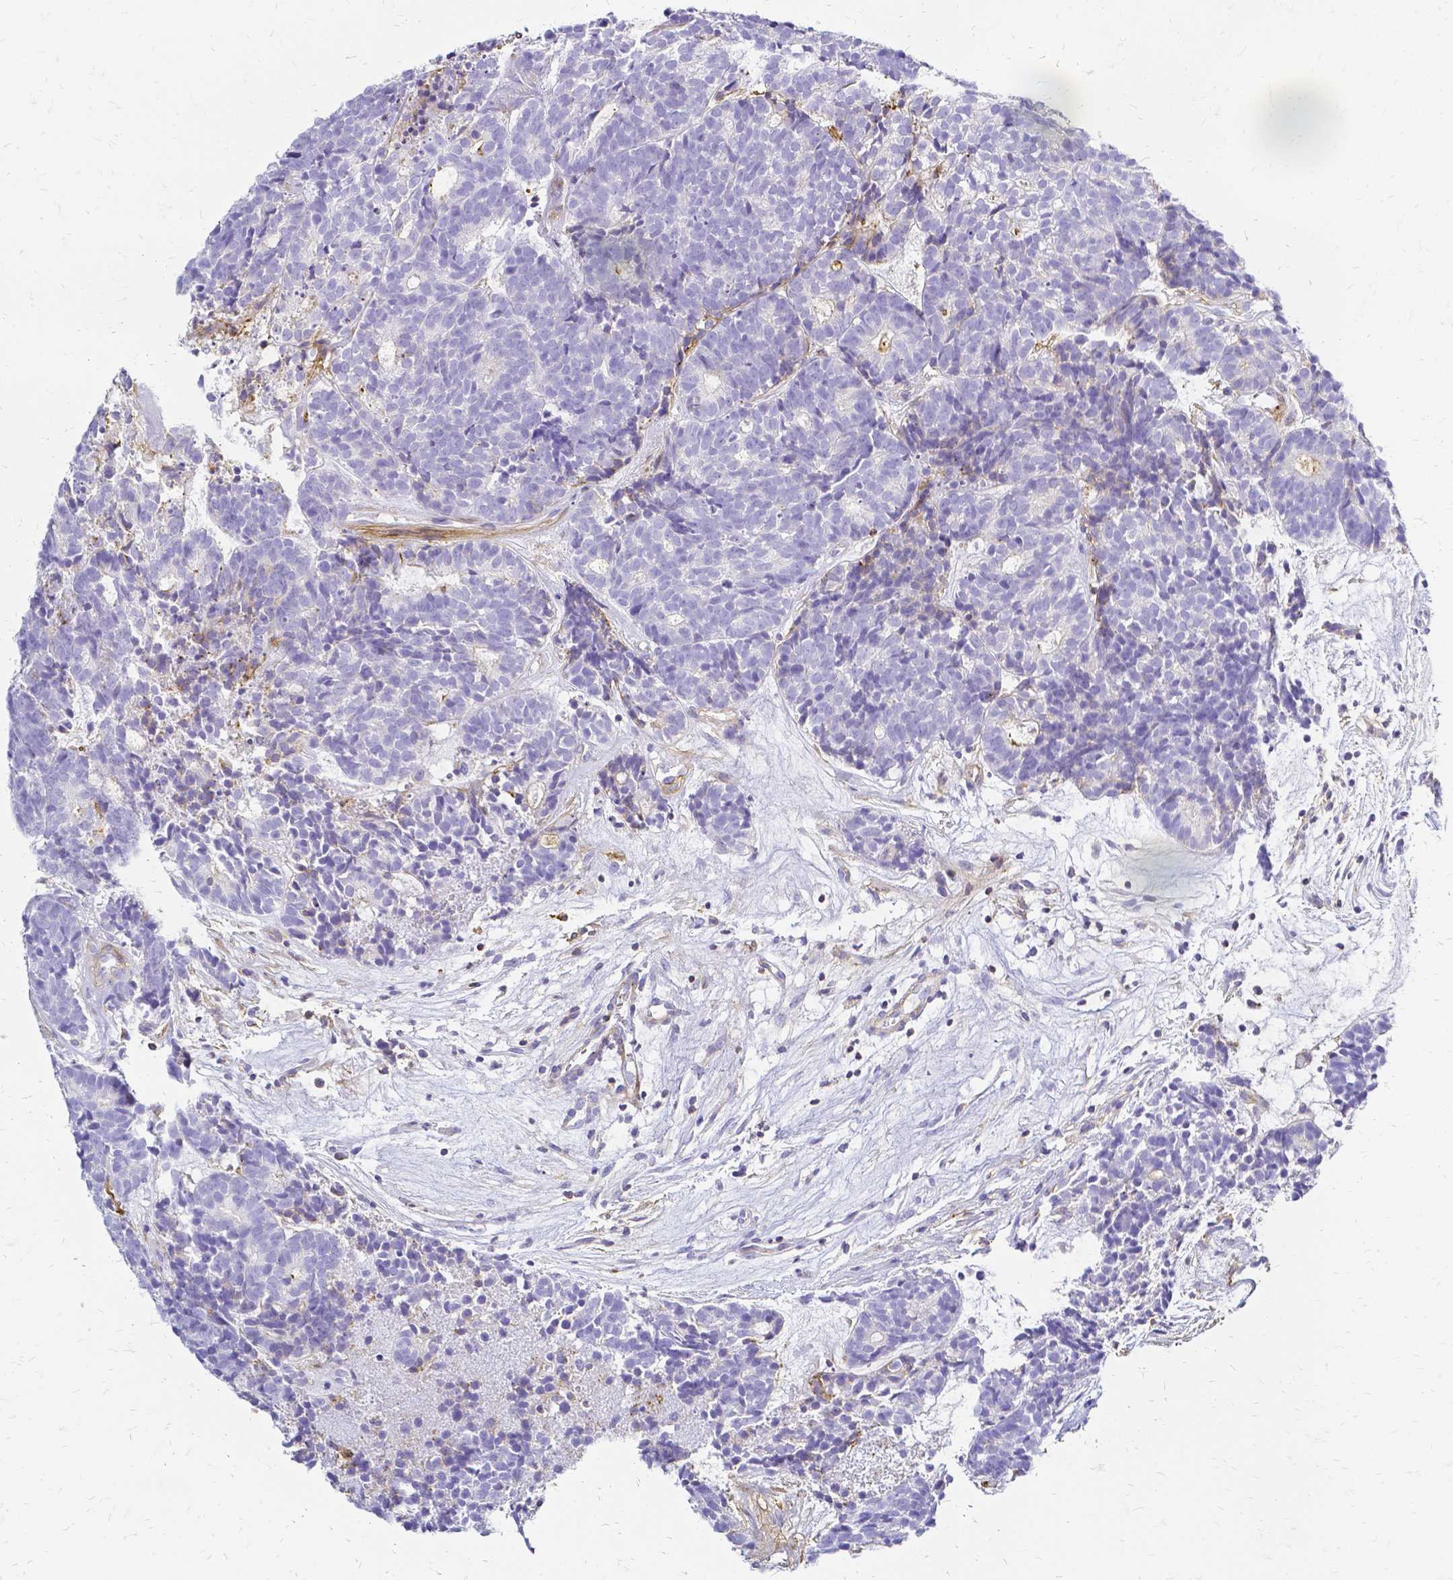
{"staining": {"intensity": "negative", "quantity": "none", "location": "none"}, "tissue": "head and neck cancer", "cell_type": "Tumor cells", "image_type": "cancer", "snomed": [{"axis": "morphology", "description": "Adenocarcinoma, NOS"}, {"axis": "topography", "description": "Head-Neck"}], "caption": "Immunohistochemistry histopathology image of neoplastic tissue: human adenocarcinoma (head and neck) stained with DAB displays no significant protein positivity in tumor cells.", "gene": "HSPA12A", "patient": {"sex": "female", "age": 81}}